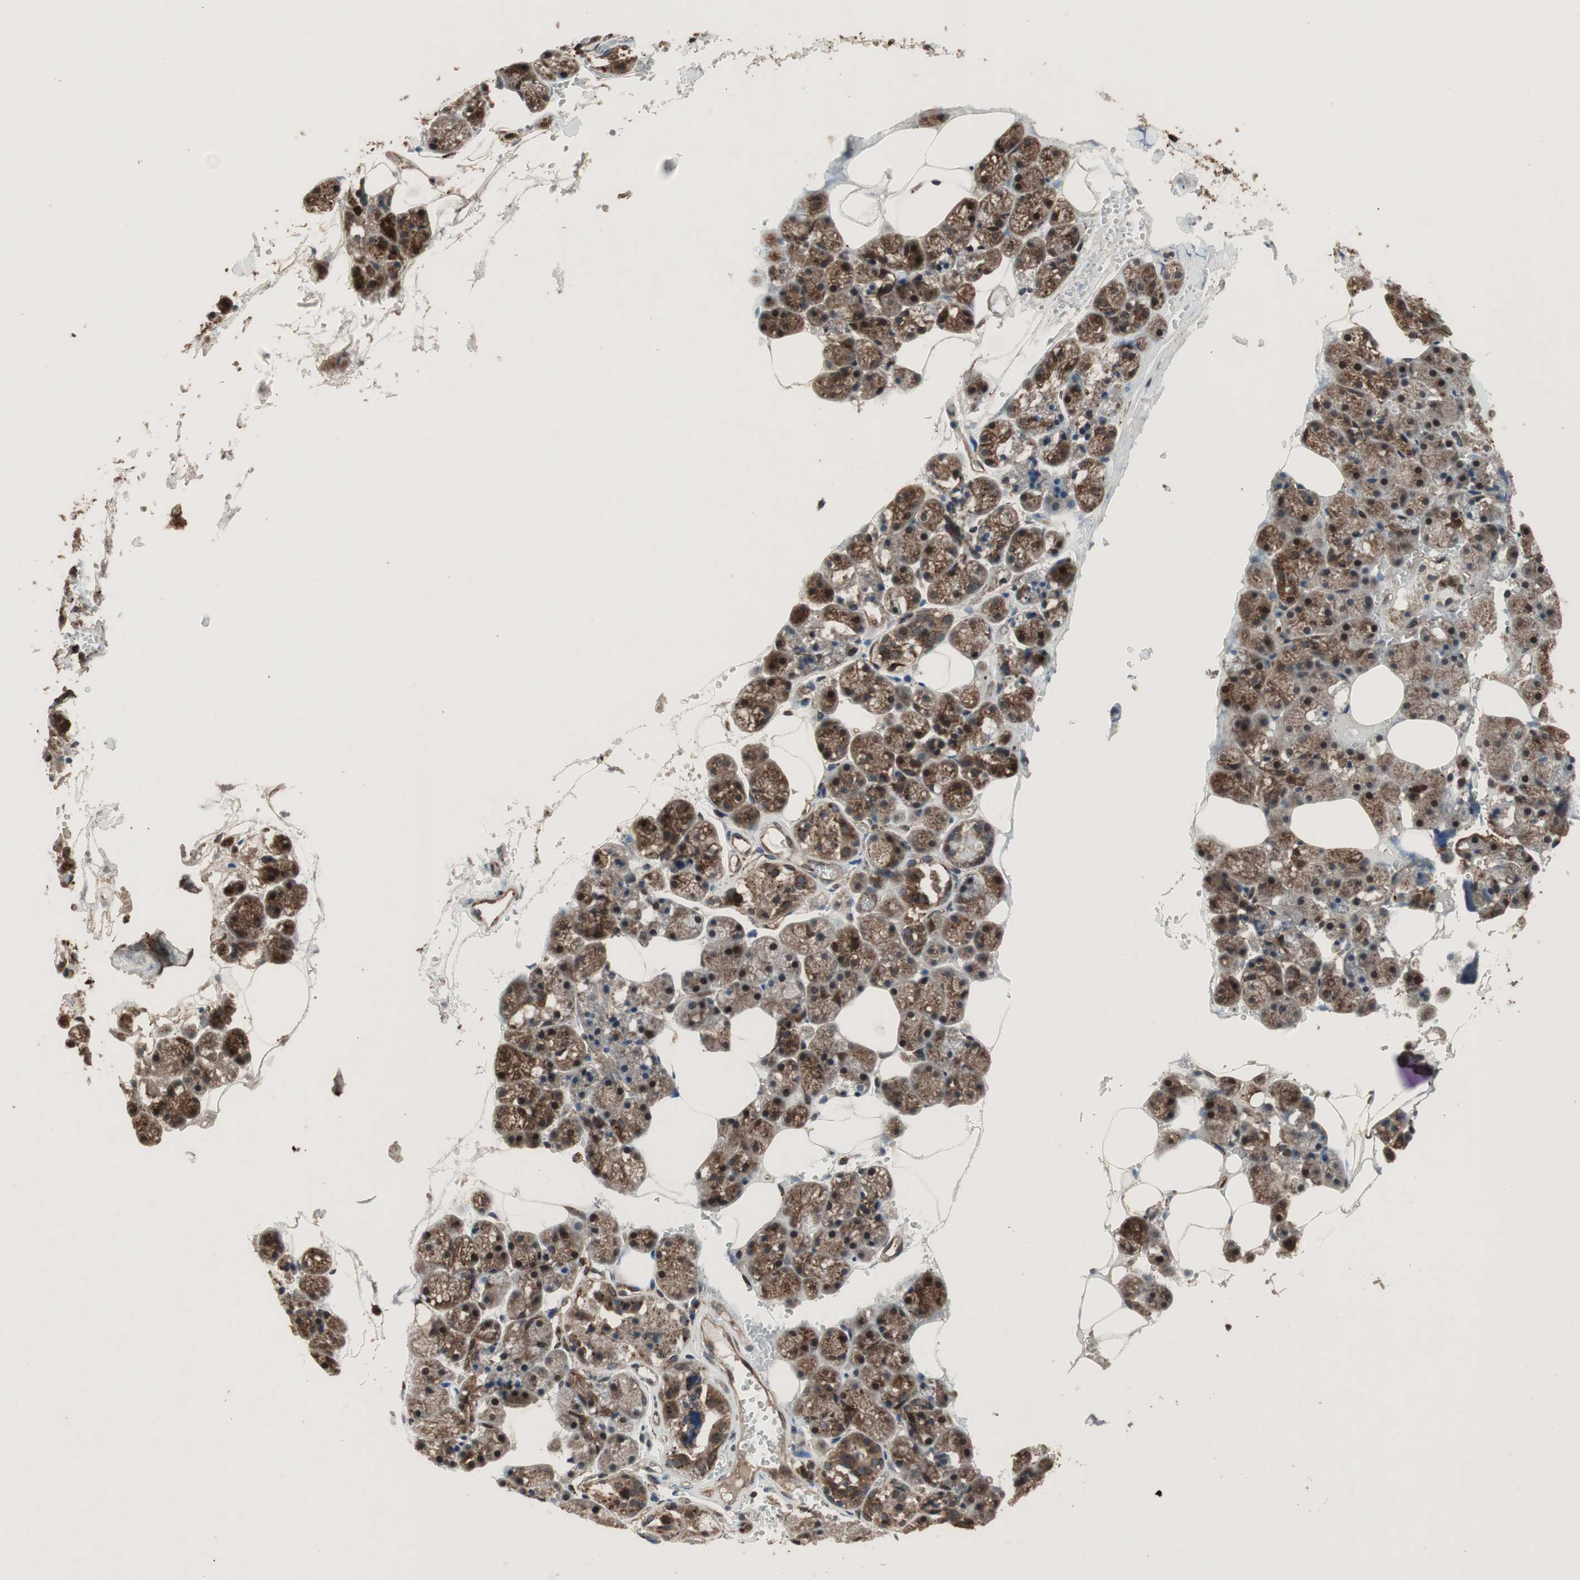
{"staining": {"intensity": "strong", "quantity": ">75%", "location": "cytoplasmic/membranous,nuclear"}, "tissue": "salivary gland", "cell_type": "Glandular cells", "image_type": "normal", "snomed": [{"axis": "morphology", "description": "Normal tissue, NOS"}, {"axis": "topography", "description": "Salivary gland"}], "caption": "IHC image of normal human salivary gland stained for a protein (brown), which reveals high levels of strong cytoplasmic/membranous,nuclear staining in approximately >75% of glandular cells.", "gene": "RAB1A", "patient": {"sex": "male", "age": 62}}